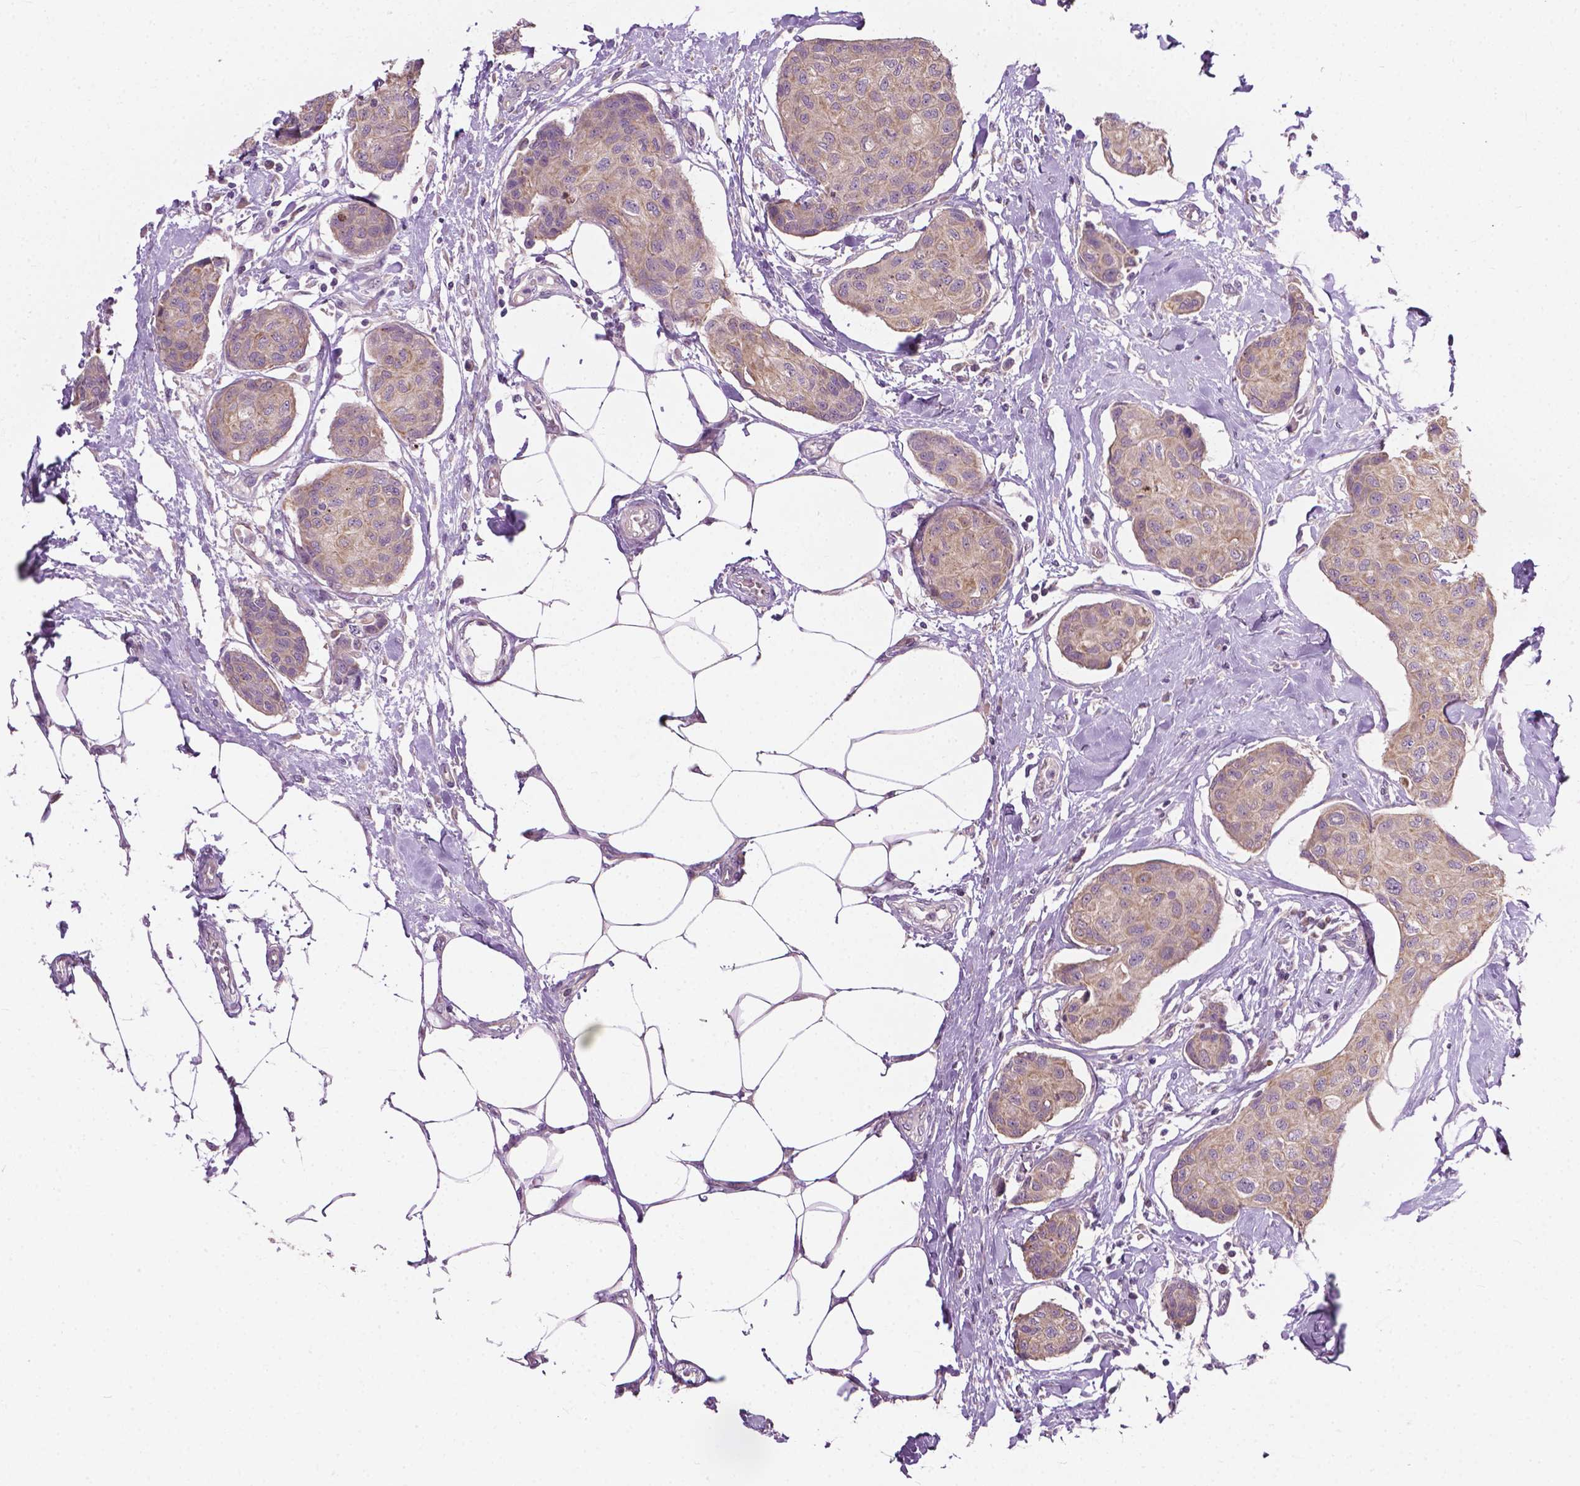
{"staining": {"intensity": "weak", "quantity": "<25%", "location": "cytoplasmic/membranous"}, "tissue": "breast cancer", "cell_type": "Tumor cells", "image_type": "cancer", "snomed": [{"axis": "morphology", "description": "Duct carcinoma"}, {"axis": "topography", "description": "Breast"}], "caption": "Intraductal carcinoma (breast) was stained to show a protein in brown. There is no significant positivity in tumor cells.", "gene": "MZT1", "patient": {"sex": "female", "age": 80}}